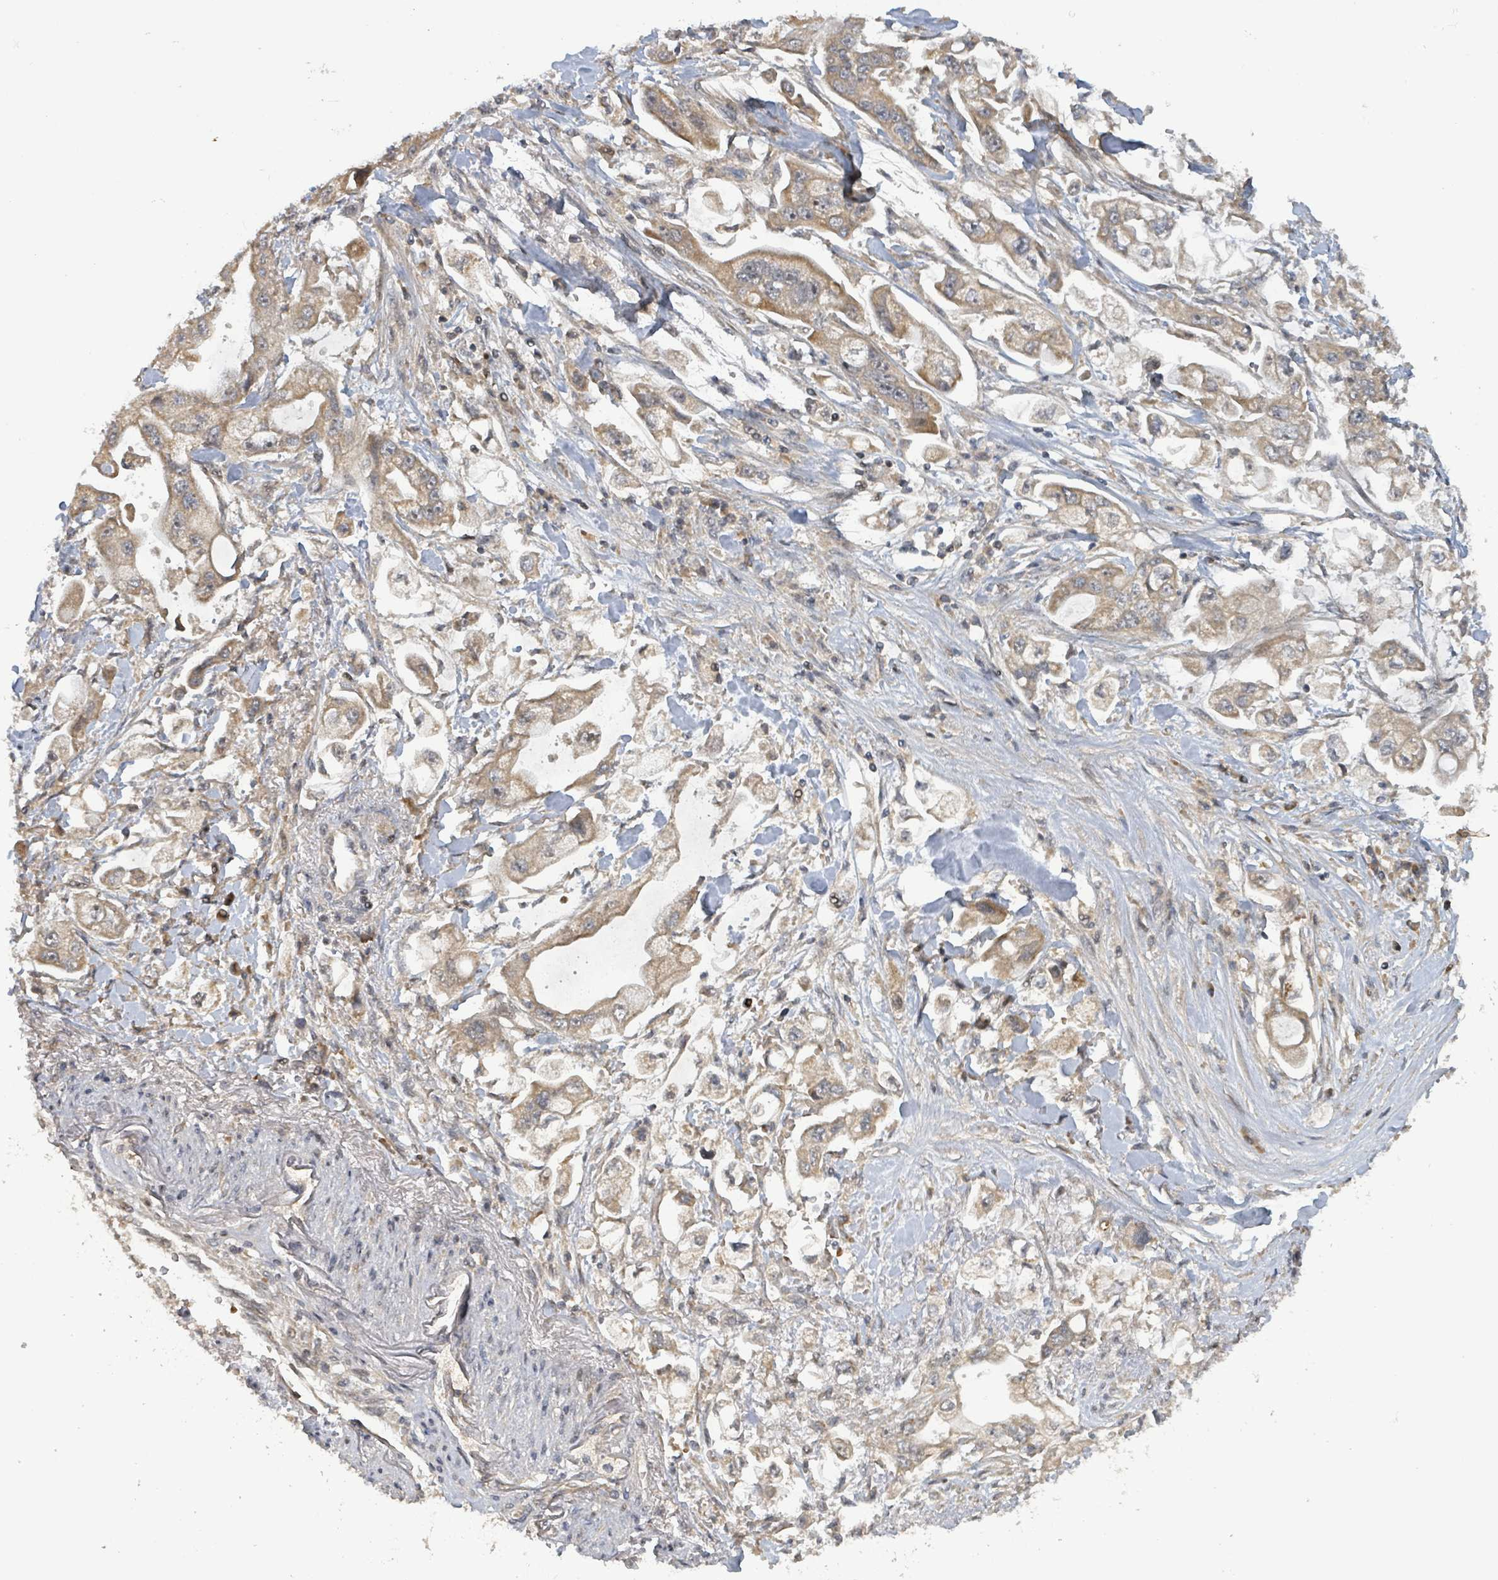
{"staining": {"intensity": "moderate", "quantity": ">75%", "location": "cytoplasmic/membranous"}, "tissue": "stomach cancer", "cell_type": "Tumor cells", "image_type": "cancer", "snomed": [{"axis": "morphology", "description": "Adenocarcinoma, NOS"}, {"axis": "topography", "description": "Stomach"}], "caption": "IHC of stomach cancer (adenocarcinoma) shows medium levels of moderate cytoplasmic/membranous positivity in about >75% of tumor cells.", "gene": "ITGA11", "patient": {"sex": "male", "age": 62}}